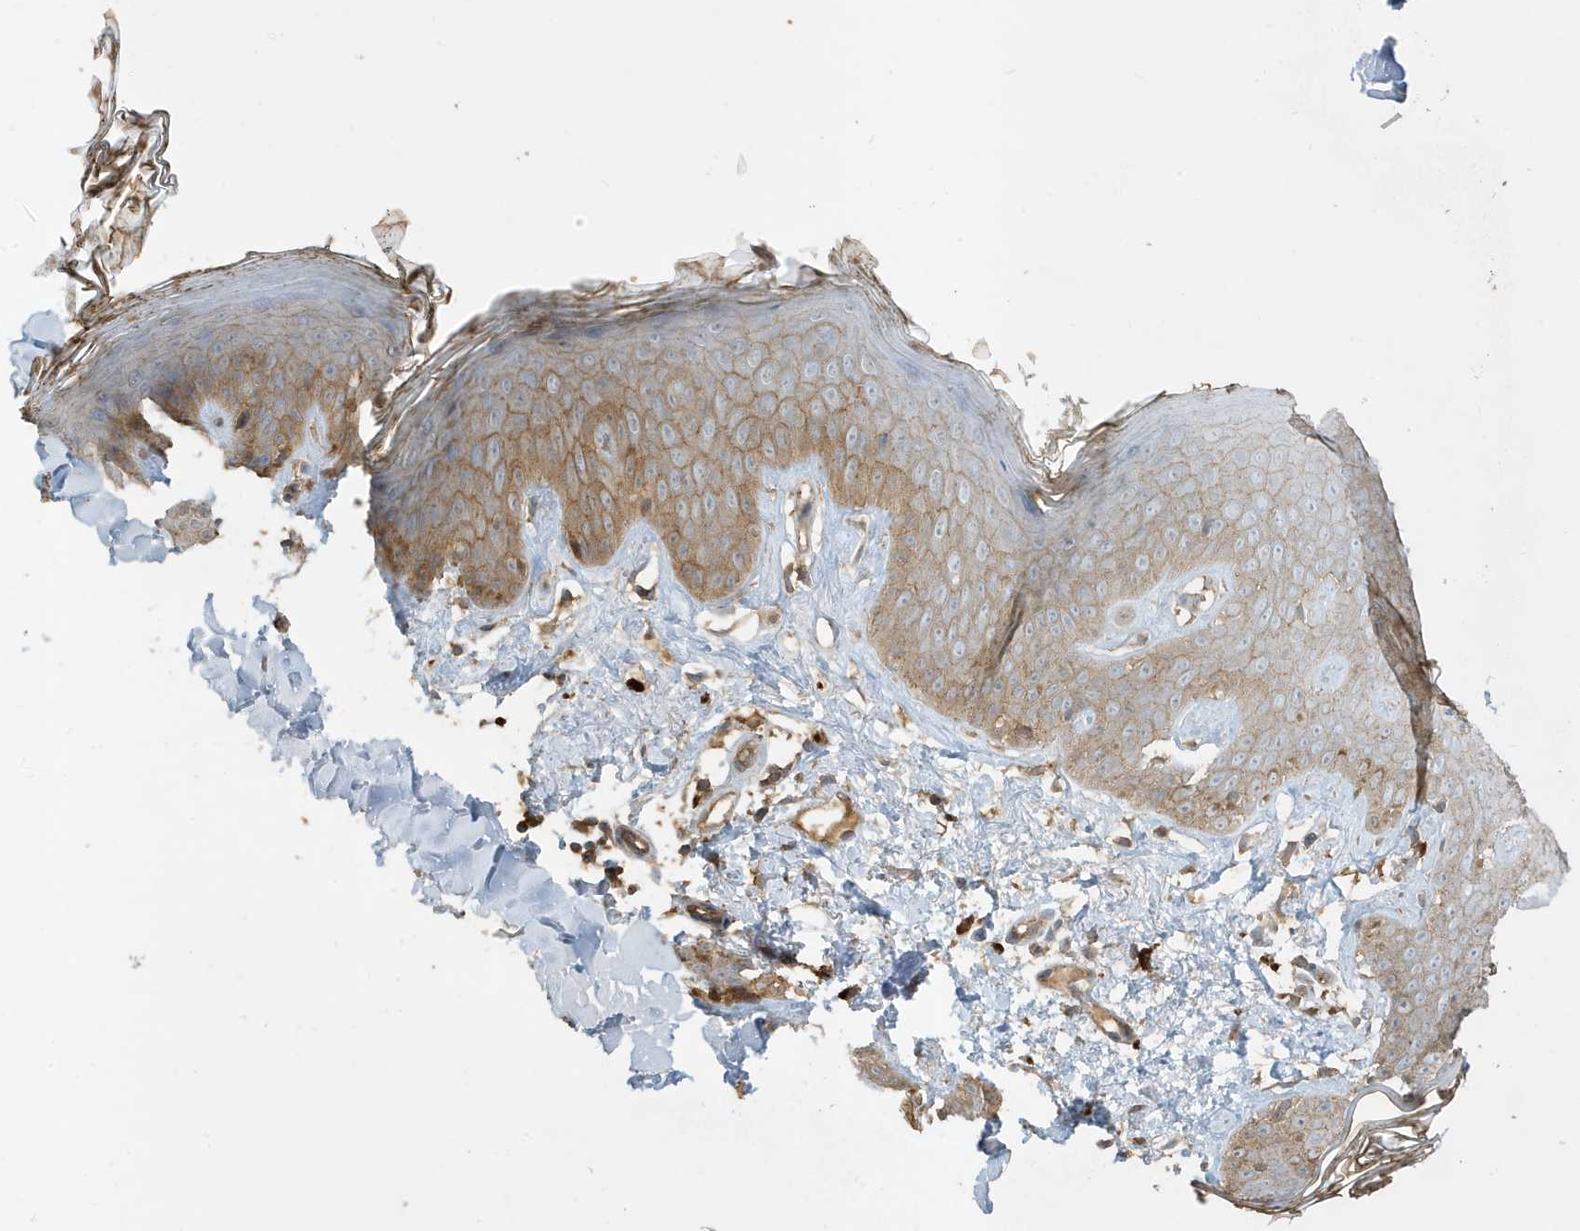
{"staining": {"intensity": "moderate", "quantity": ">75%", "location": "cytoplasmic/membranous"}, "tissue": "skin", "cell_type": "Fibroblasts", "image_type": "normal", "snomed": [{"axis": "morphology", "description": "Normal tissue, NOS"}, {"axis": "topography", "description": "Skin"}], "caption": "Skin stained for a protein (brown) demonstrates moderate cytoplasmic/membranous positive positivity in approximately >75% of fibroblasts.", "gene": "ABTB1", "patient": {"sex": "female", "age": 64}}